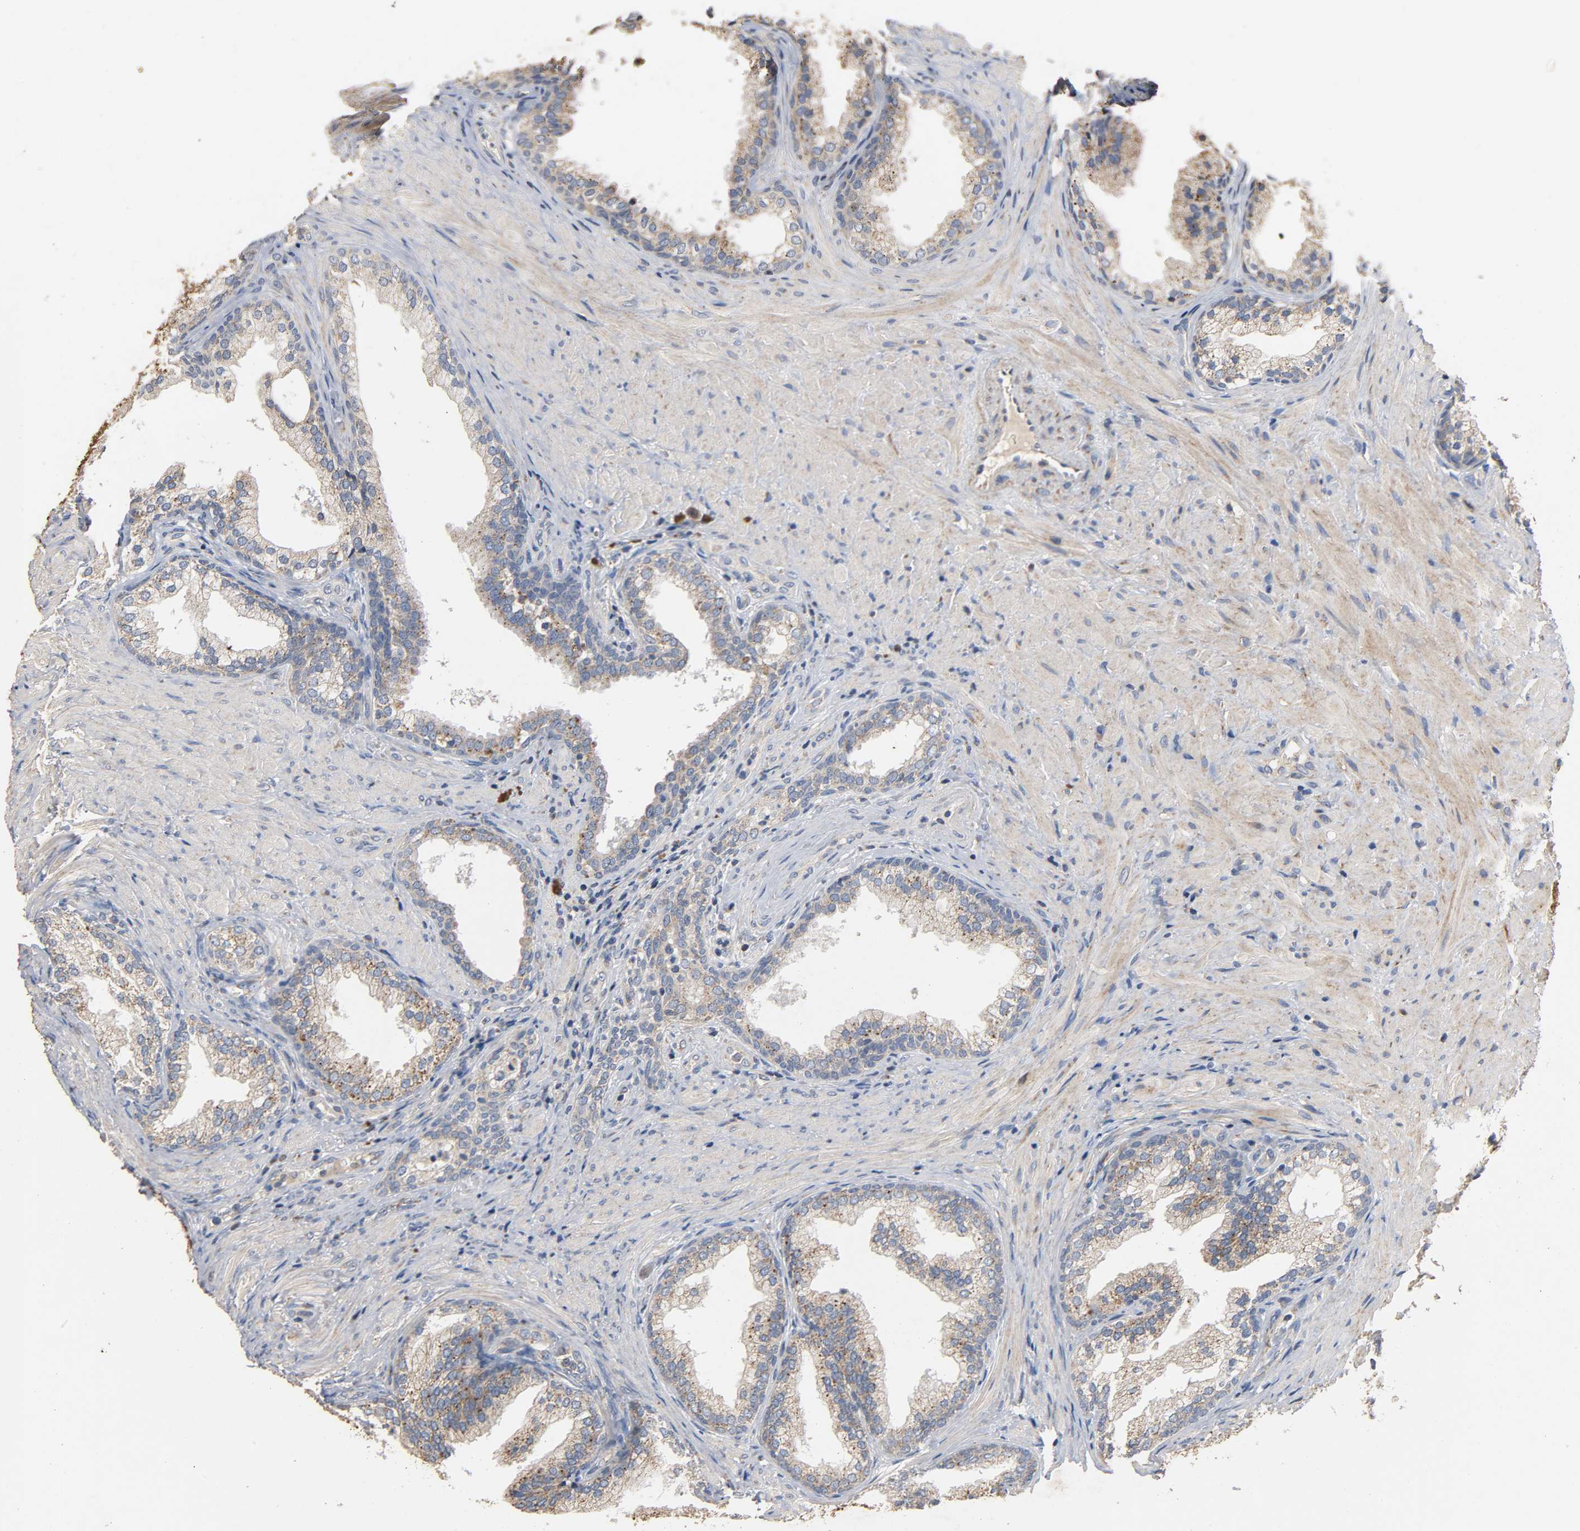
{"staining": {"intensity": "weak", "quantity": "<25%", "location": "cytoplasmic/membranous"}, "tissue": "prostate", "cell_type": "Glandular cells", "image_type": "normal", "snomed": [{"axis": "morphology", "description": "Normal tissue, NOS"}, {"axis": "topography", "description": "Prostate"}], "caption": "Immunohistochemistry (IHC) of unremarkable human prostate exhibits no positivity in glandular cells.", "gene": "NDUFS3", "patient": {"sex": "male", "age": 76}}